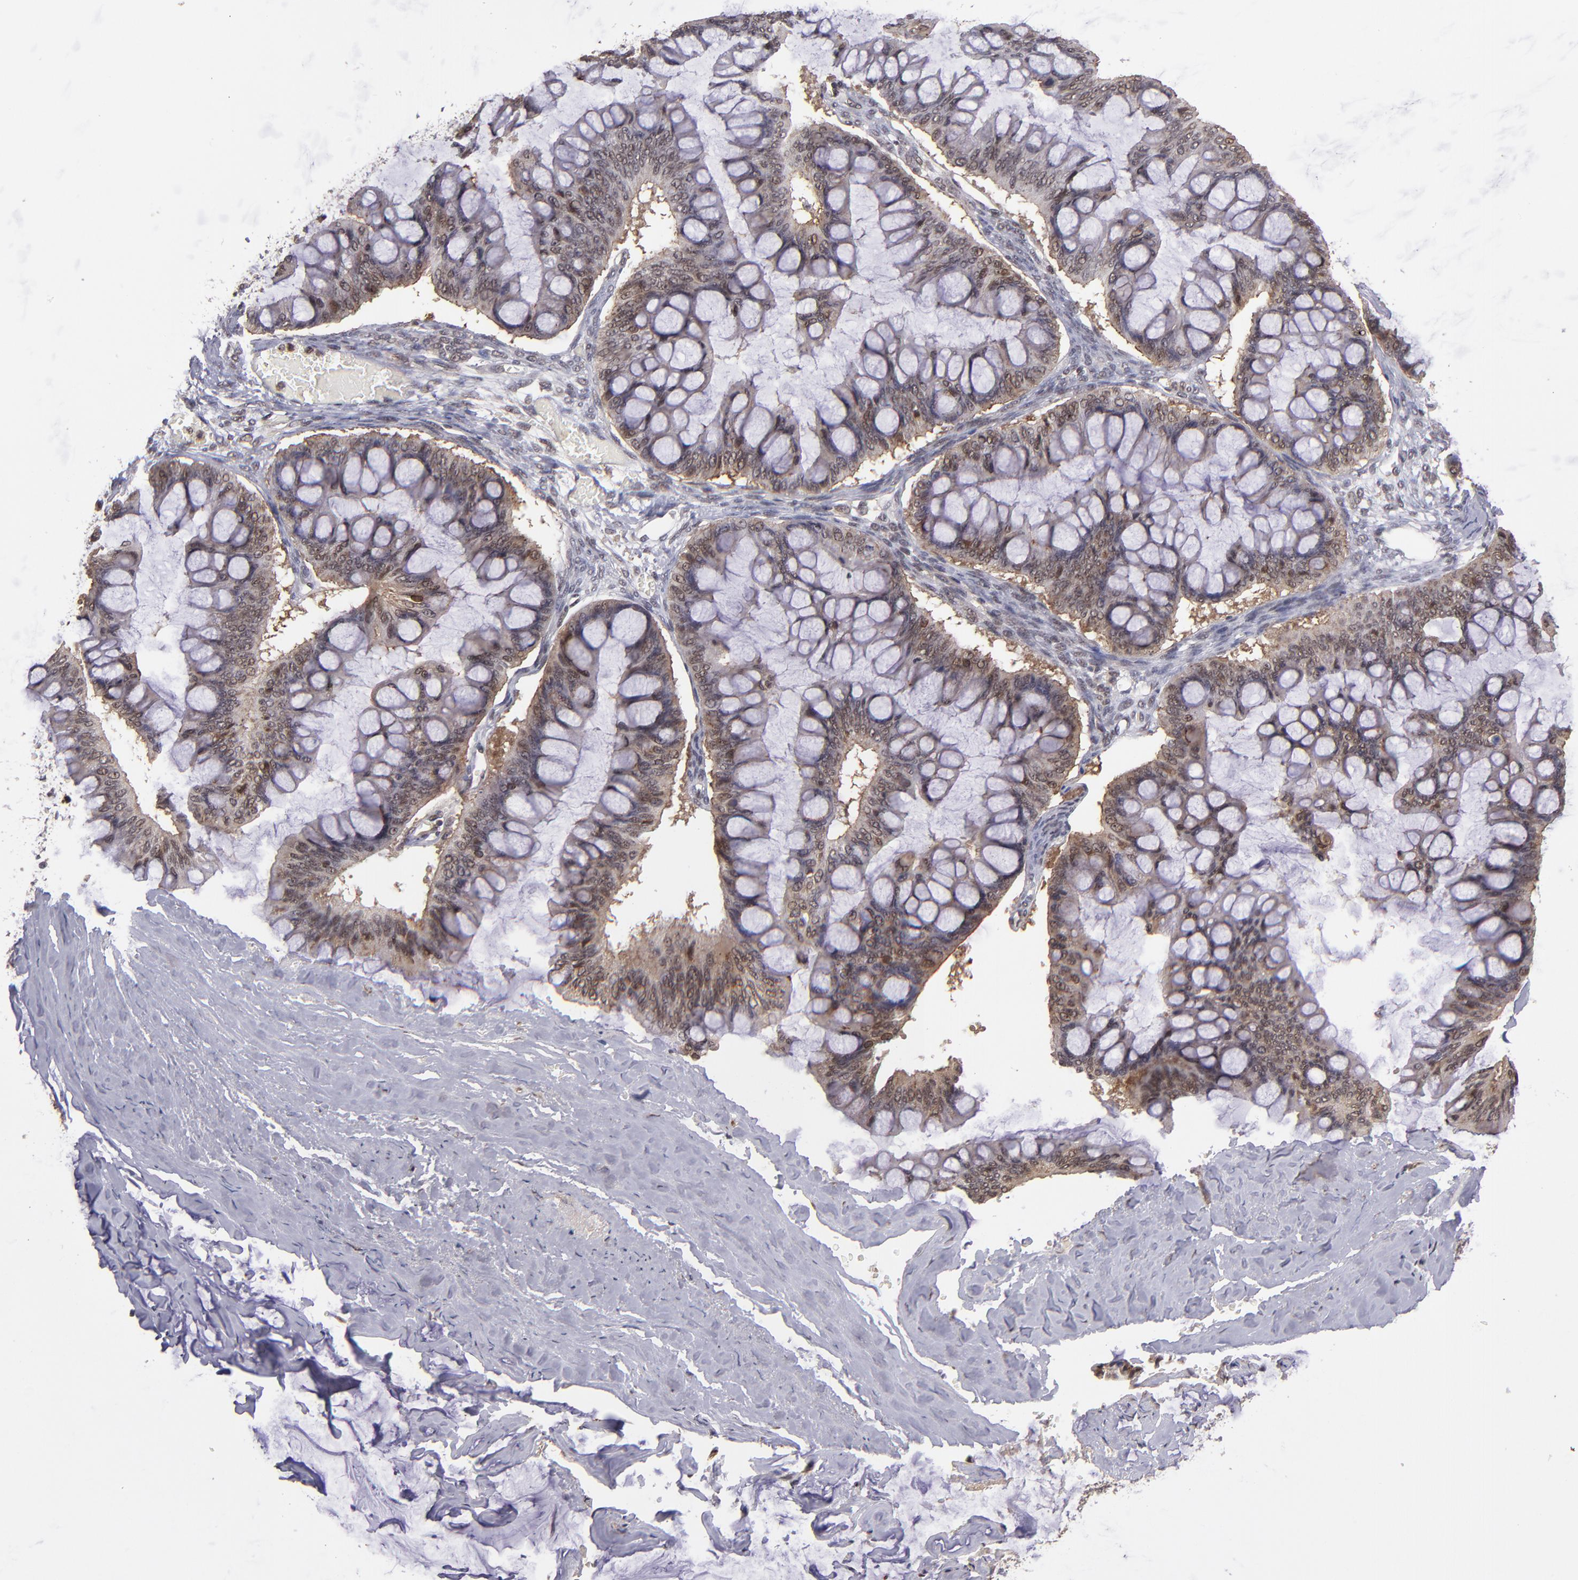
{"staining": {"intensity": "moderate", "quantity": "25%-75%", "location": "cytoplasmic/membranous,nuclear"}, "tissue": "ovarian cancer", "cell_type": "Tumor cells", "image_type": "cancer", "snomed": [{"axis": "morphology", "description": "Cystadenocarcinoma, mucinous, NOS"}, {"axis": "topography", "description": "Ovary"}], "caption": "There is medium levels of moderate cytoplasmic/membranous and nuclear expression in tumor cells of ovarian mucinous cystadenocarcinoma, as demonstrated by immunohistochemical staining (brown color).", "gene": "EP300", "patient": {"sex": "female", "age": 73}}